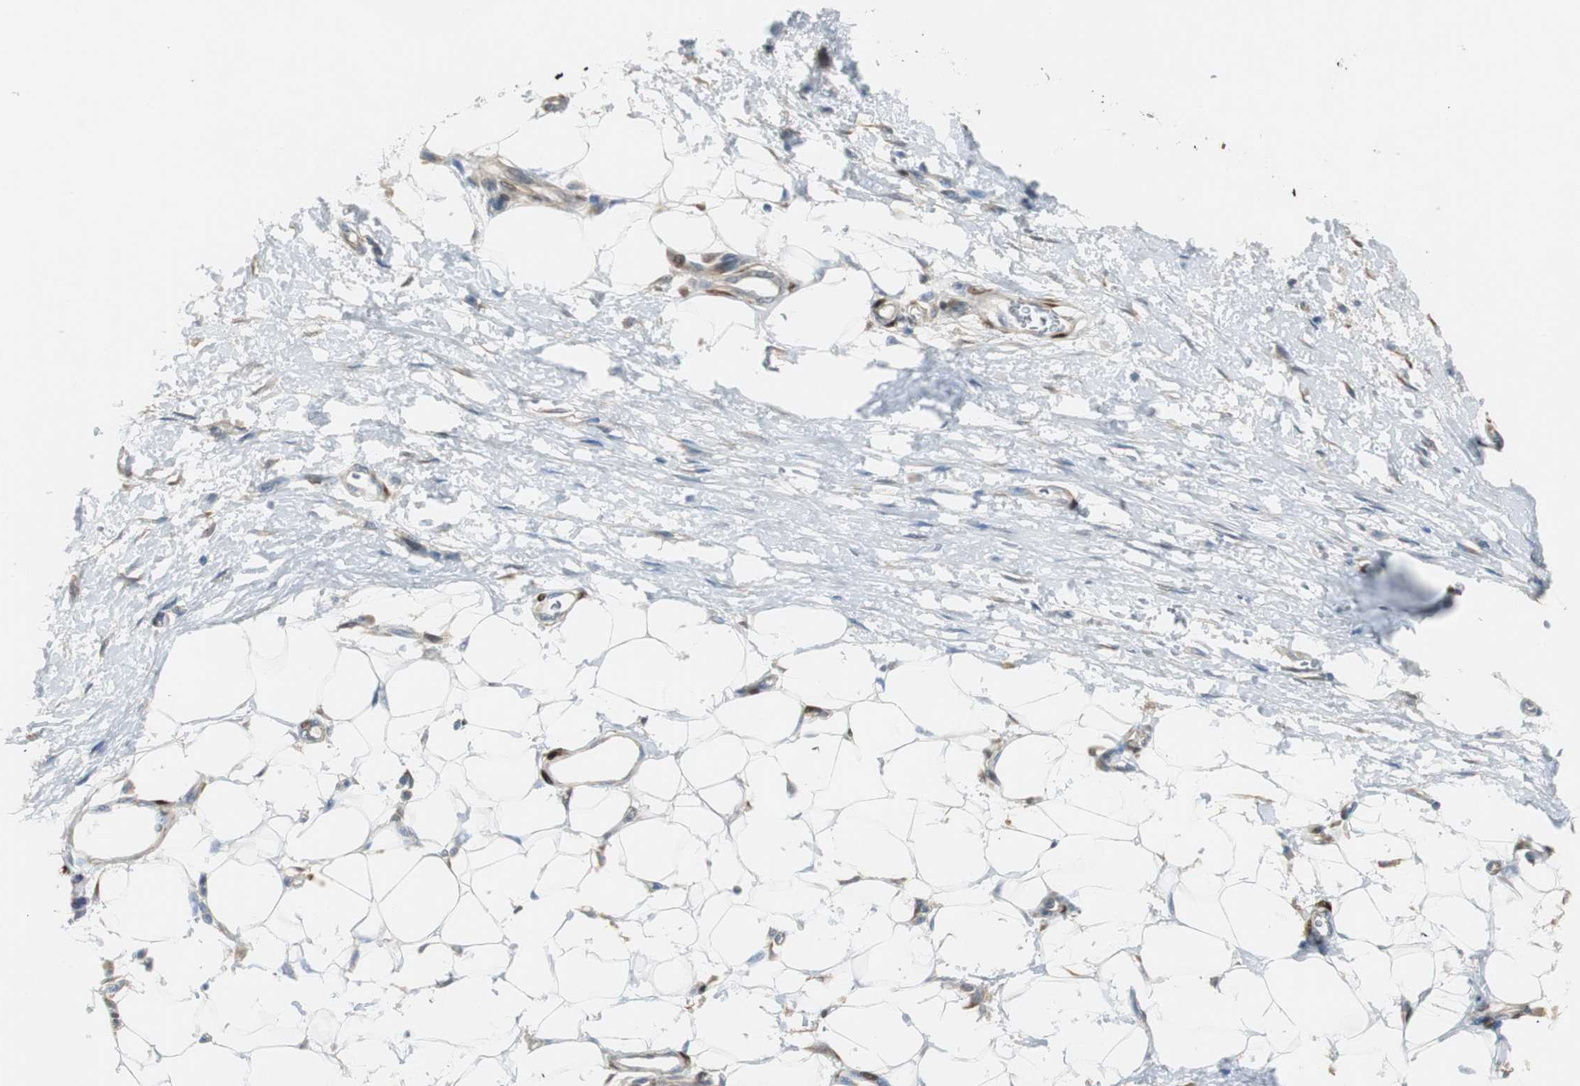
{"staining": {"intensity": "negative", "quantity": "none", "location": "none"}, "tissue": "adipose tissue", "cell_type": "Adipocytes", "image_type": "normal", "snomed": [{"axis": "morphology", "description": "Normal tissue, NOS"}, {"axis": "morphology", "description": "Urothelial carcinoma, High grade"}, {"axis": "topography", "description": "Vascular tissue"}, {"axis": "topography", "description": "Urinary bladder"}], "caption": "DAB immunohistochemical staining of unremarkable adipose tissue shows no significant positivity in adipocytes.", "gene": "FHL2", "patient": {"sex": "female", "age": 56}}